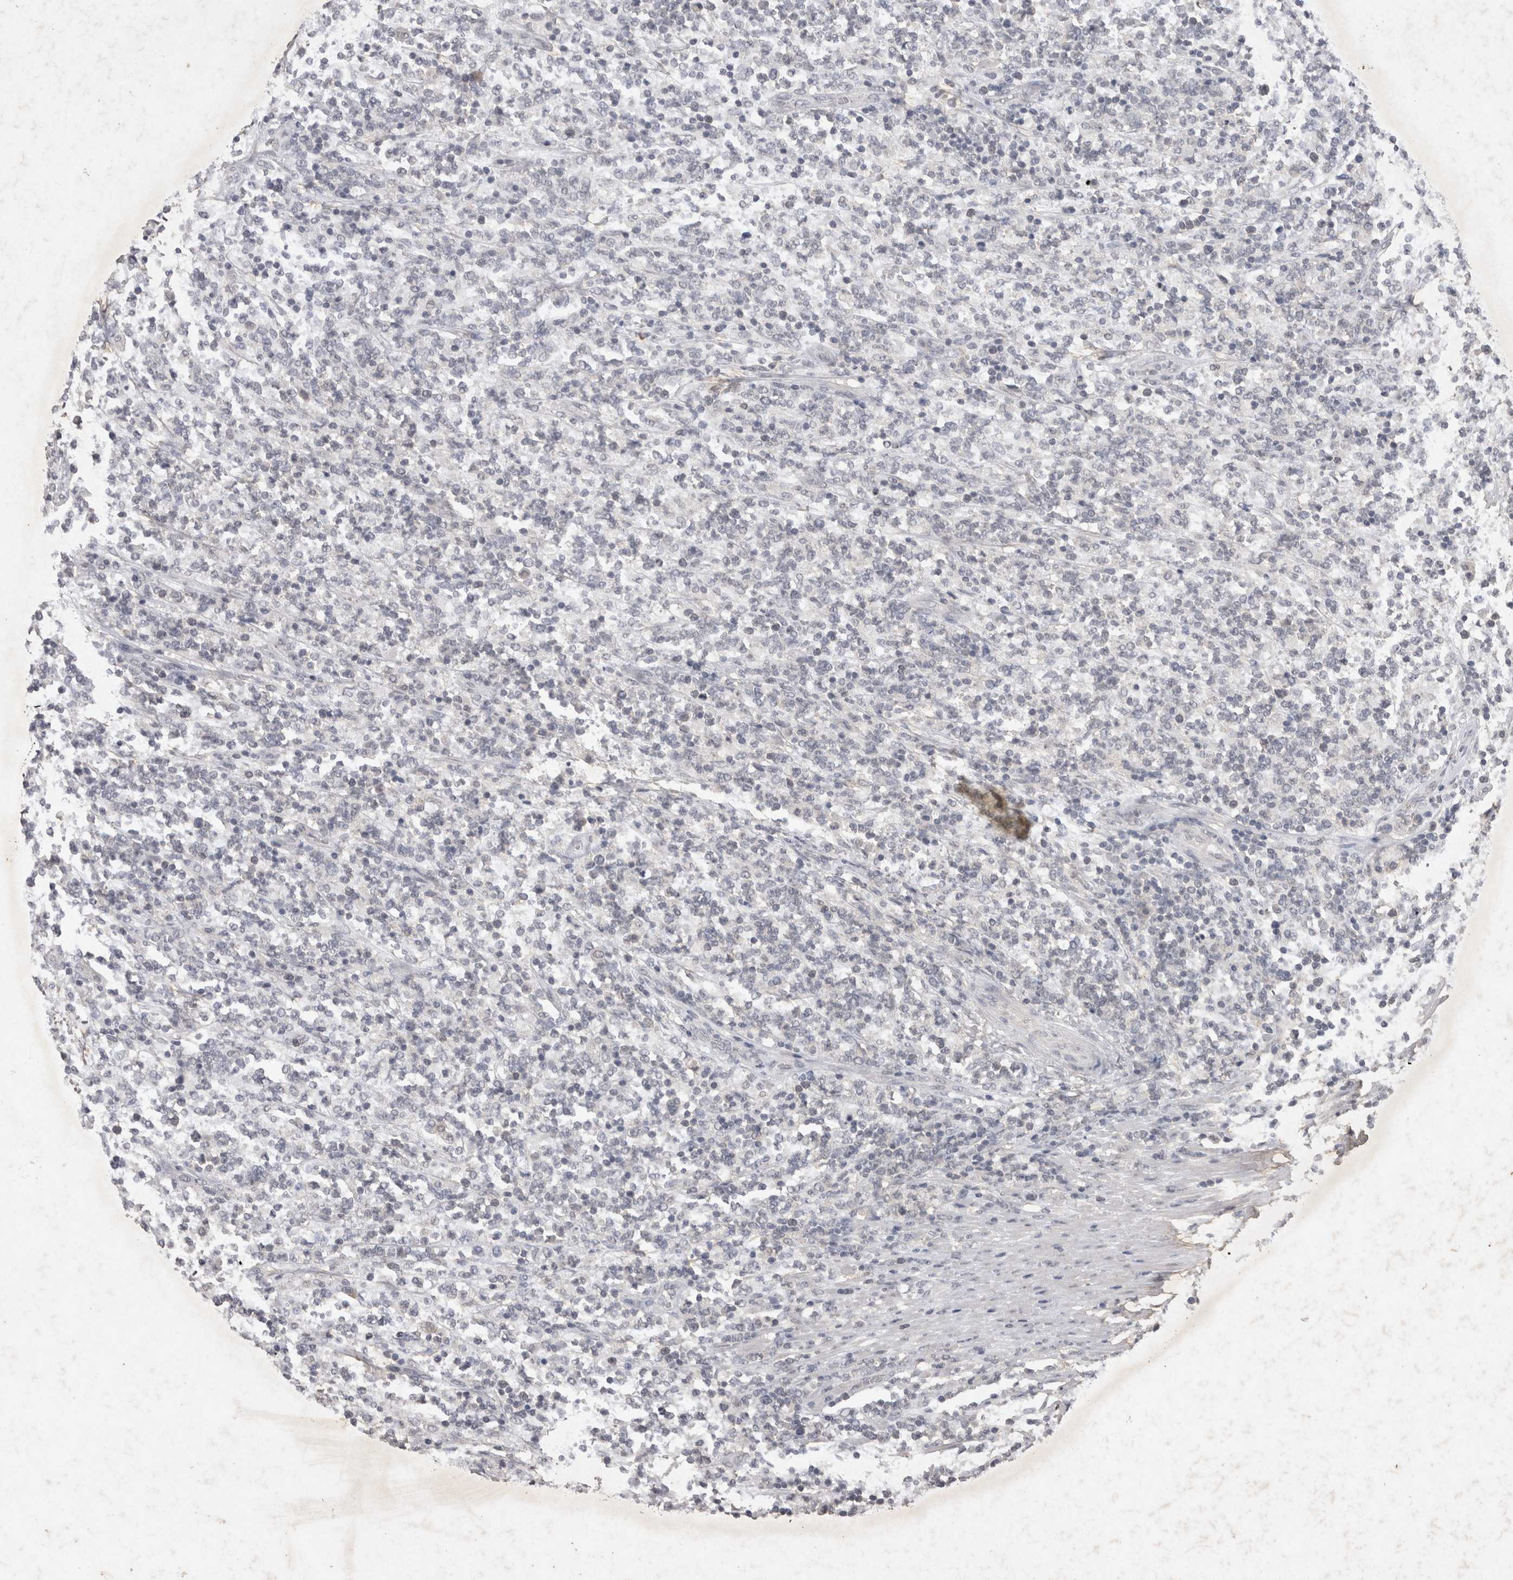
{"staining": {"intensity": "negative", "quantity": "none", "location": "none"}, "tissue": "lymphoma", "cell_type": "Tumor cells", "image_type": "cancer", "snomed": [{"axis": "morphology", "description": "Malignant lymphoma, non-Hodgkin's type, High grade"}, {"axis": "topography", "description": "Soft tissue"}], "caption": "Micrograph shows no protein positivity in tumor cells of high-grade malignant lymphoma, non-Hodgkin's type tissue. Nuclei are stained in blue.", "gene": "LYVE1", "patient": {"sex": "male", "age": 18}}